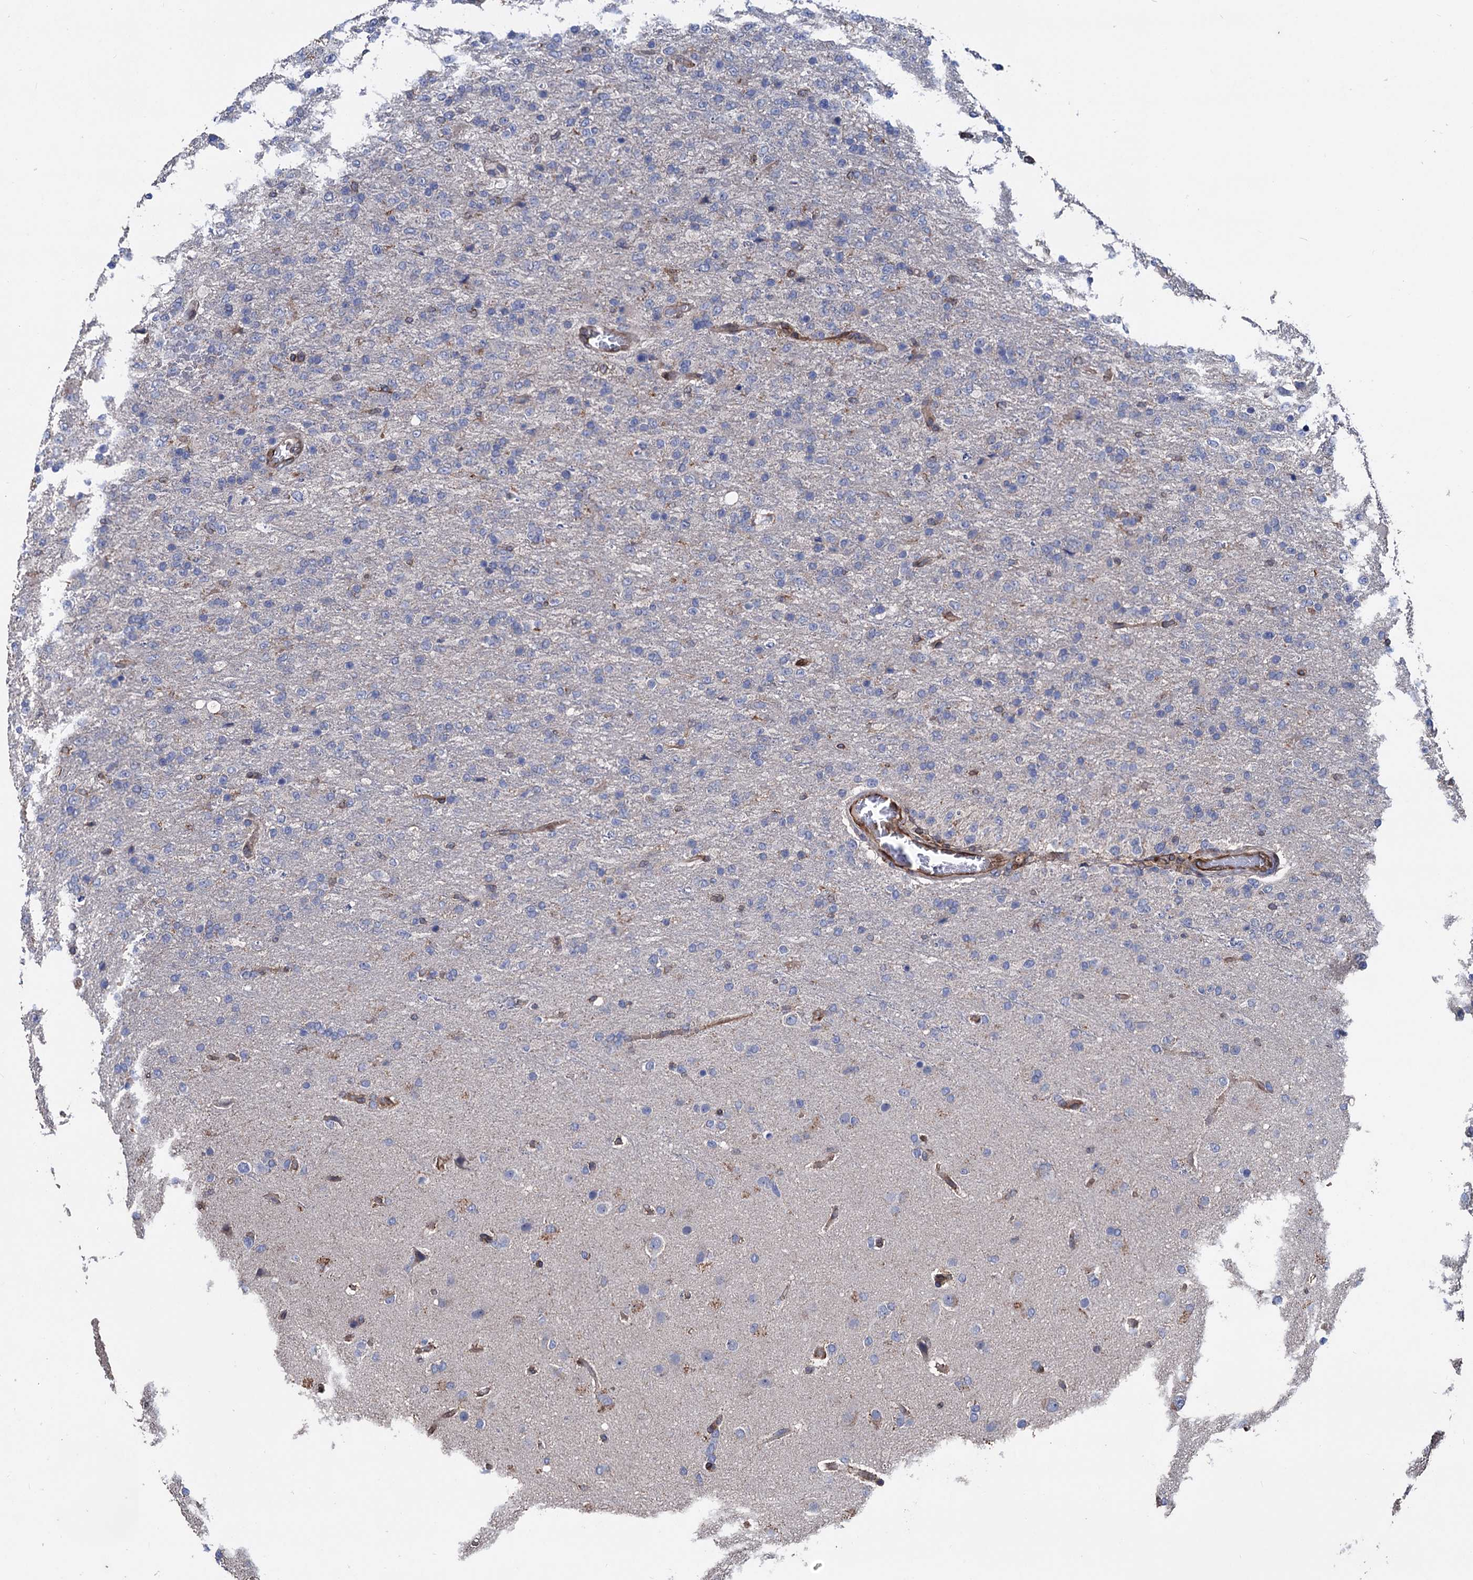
{"staining": {"intensity": "negative", "quantity": "none", "location": "none"}, "tissue": "glioma", "cell_type": "Tumor cells", "image_type": "cancer", "snomed": [{"axis": "morphology", "description": "Glioma, malignant, High grade"}, {"axis": "topography", "description": "Brain"}], "caption": "Glioma was stained to show a protein in brown. There is no significant staining in tumor cells.", "gene": "STING1", "patient": {"sex": "female", "age": 74}}